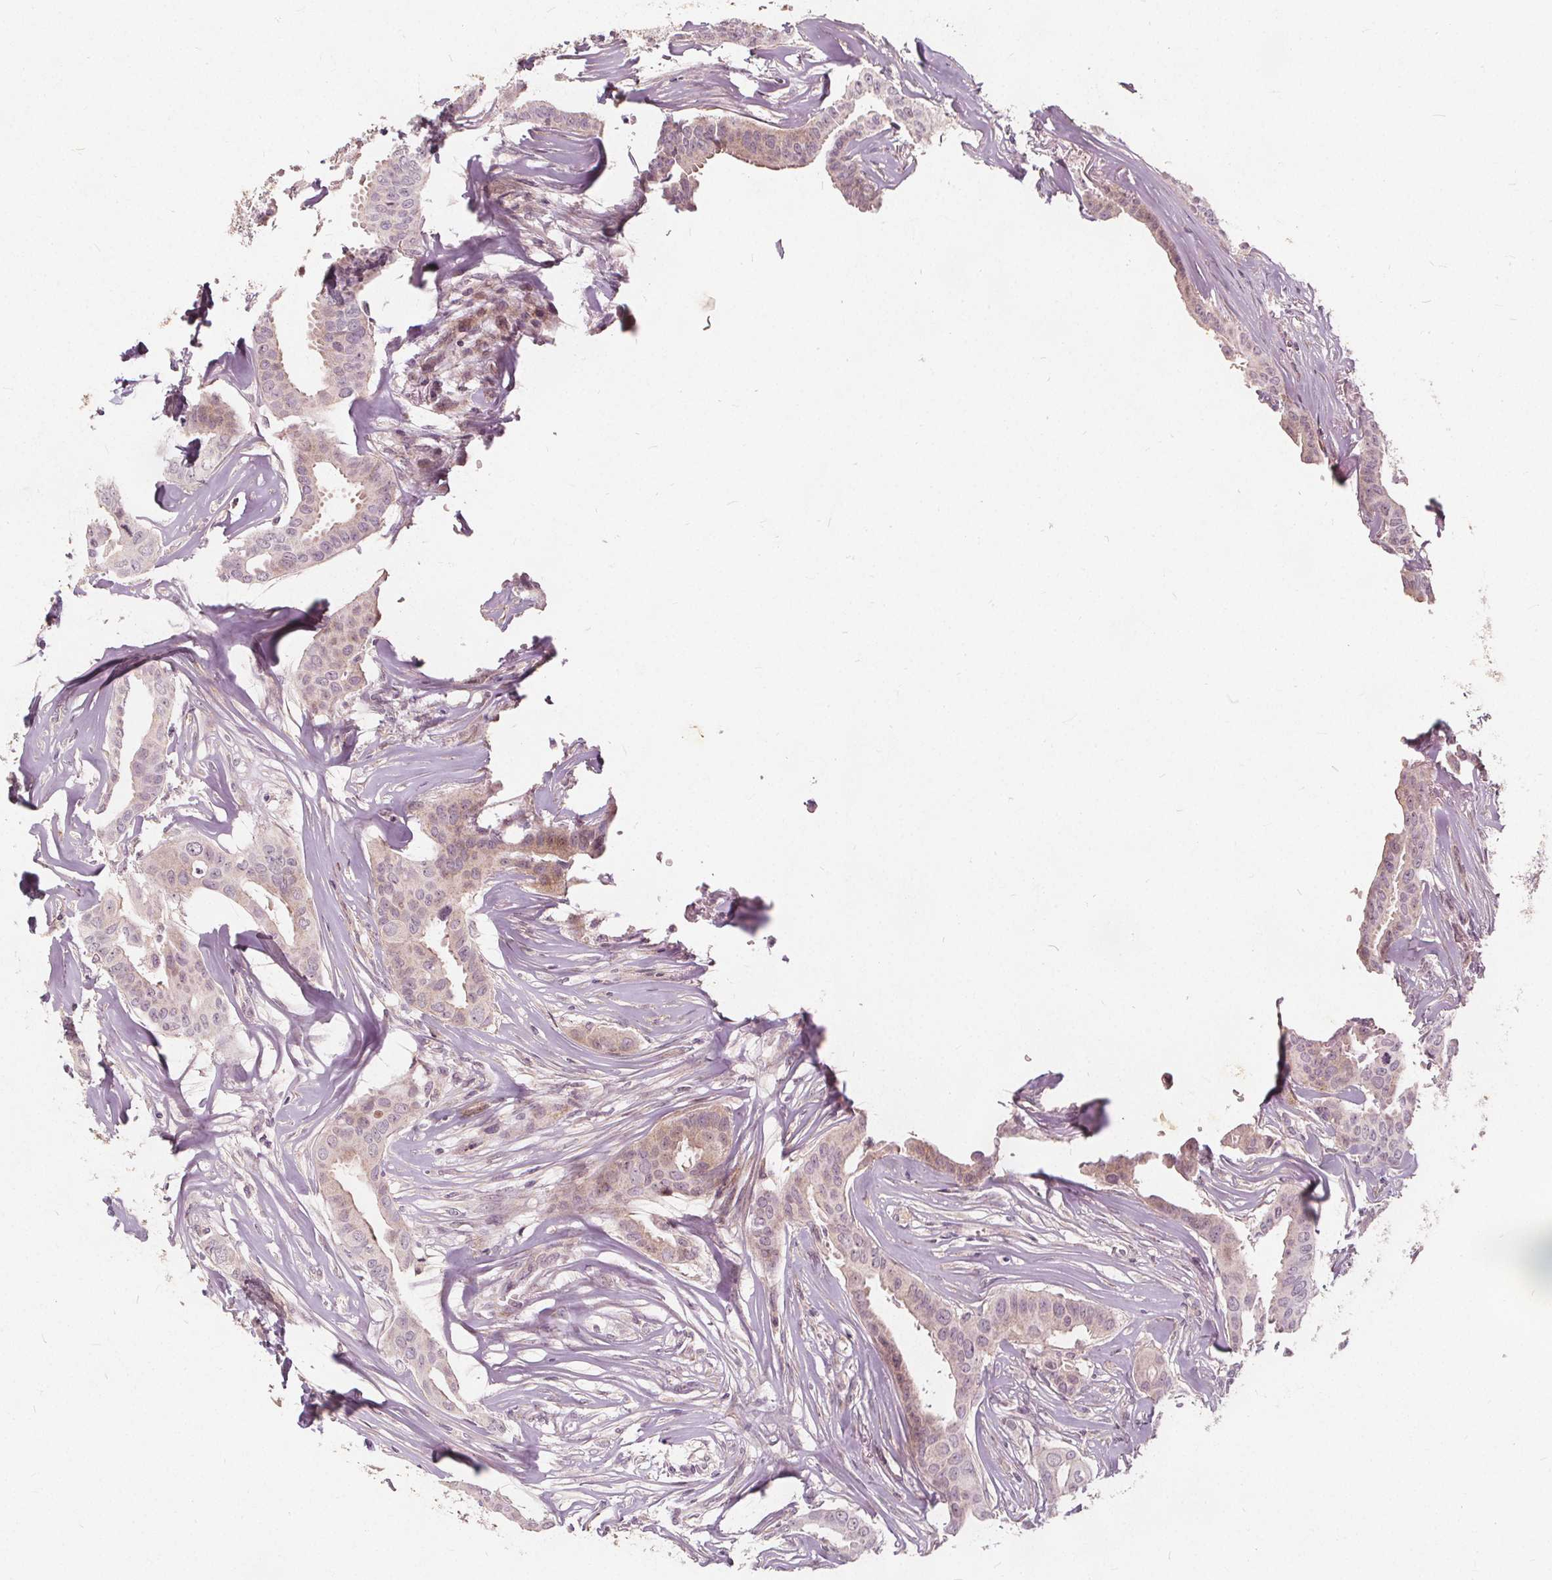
{"staining": {"intensity": "weak", "quantity": "<25%", "location": "cytoplasmic/membranous"}, "tissue": "breast cancer", "cell_type": "Tumor cells", "image_type": "cancer", "snomed": [{"axis": "morphology", "description": "Duct carcinoma"}, {"axis": "topography", "description": "Breast"}], "caption": "The IHC image has no significant positivity in tumor cells of breast cancer tissue.", "gene": "PTPRT", "patient": {"sex": "female", "age": 45}}